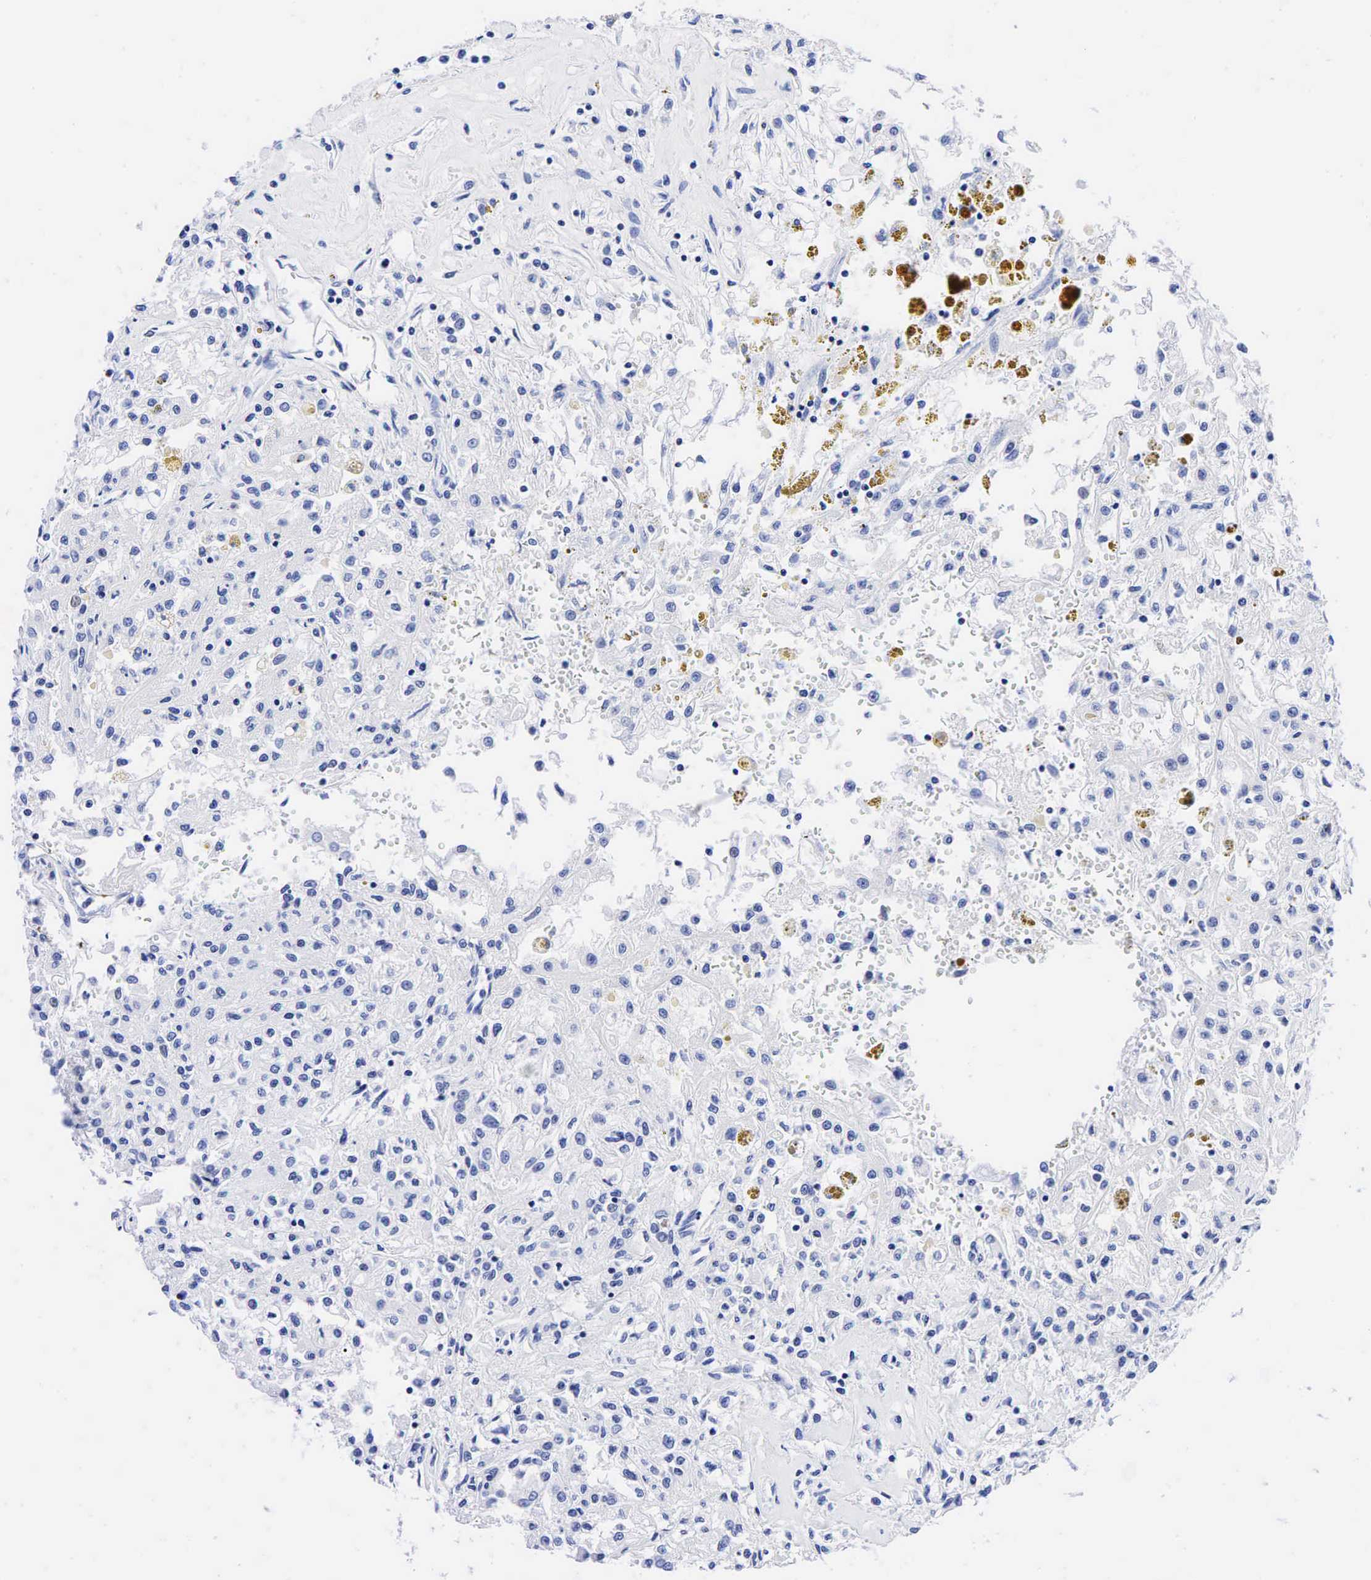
{"staining": {"intensity": "negative", "quantity": "none", "location": "none"}, "tissue": "renal cancer", "cell_type": "Tumor cells", "image_type": "cancer", "snomed": [{"axis": "morphology", "description": "Adenocarcinoma, NOS"}, {"axis": "topography", "description": "Kidney"}], "caption": "The IHC photomicrograph has no significant expression in tumor cells of adenocarcinoma (renal) tissue.", "gene": "CEACAM5", "patient": {"sex": "male", "age": 78}}